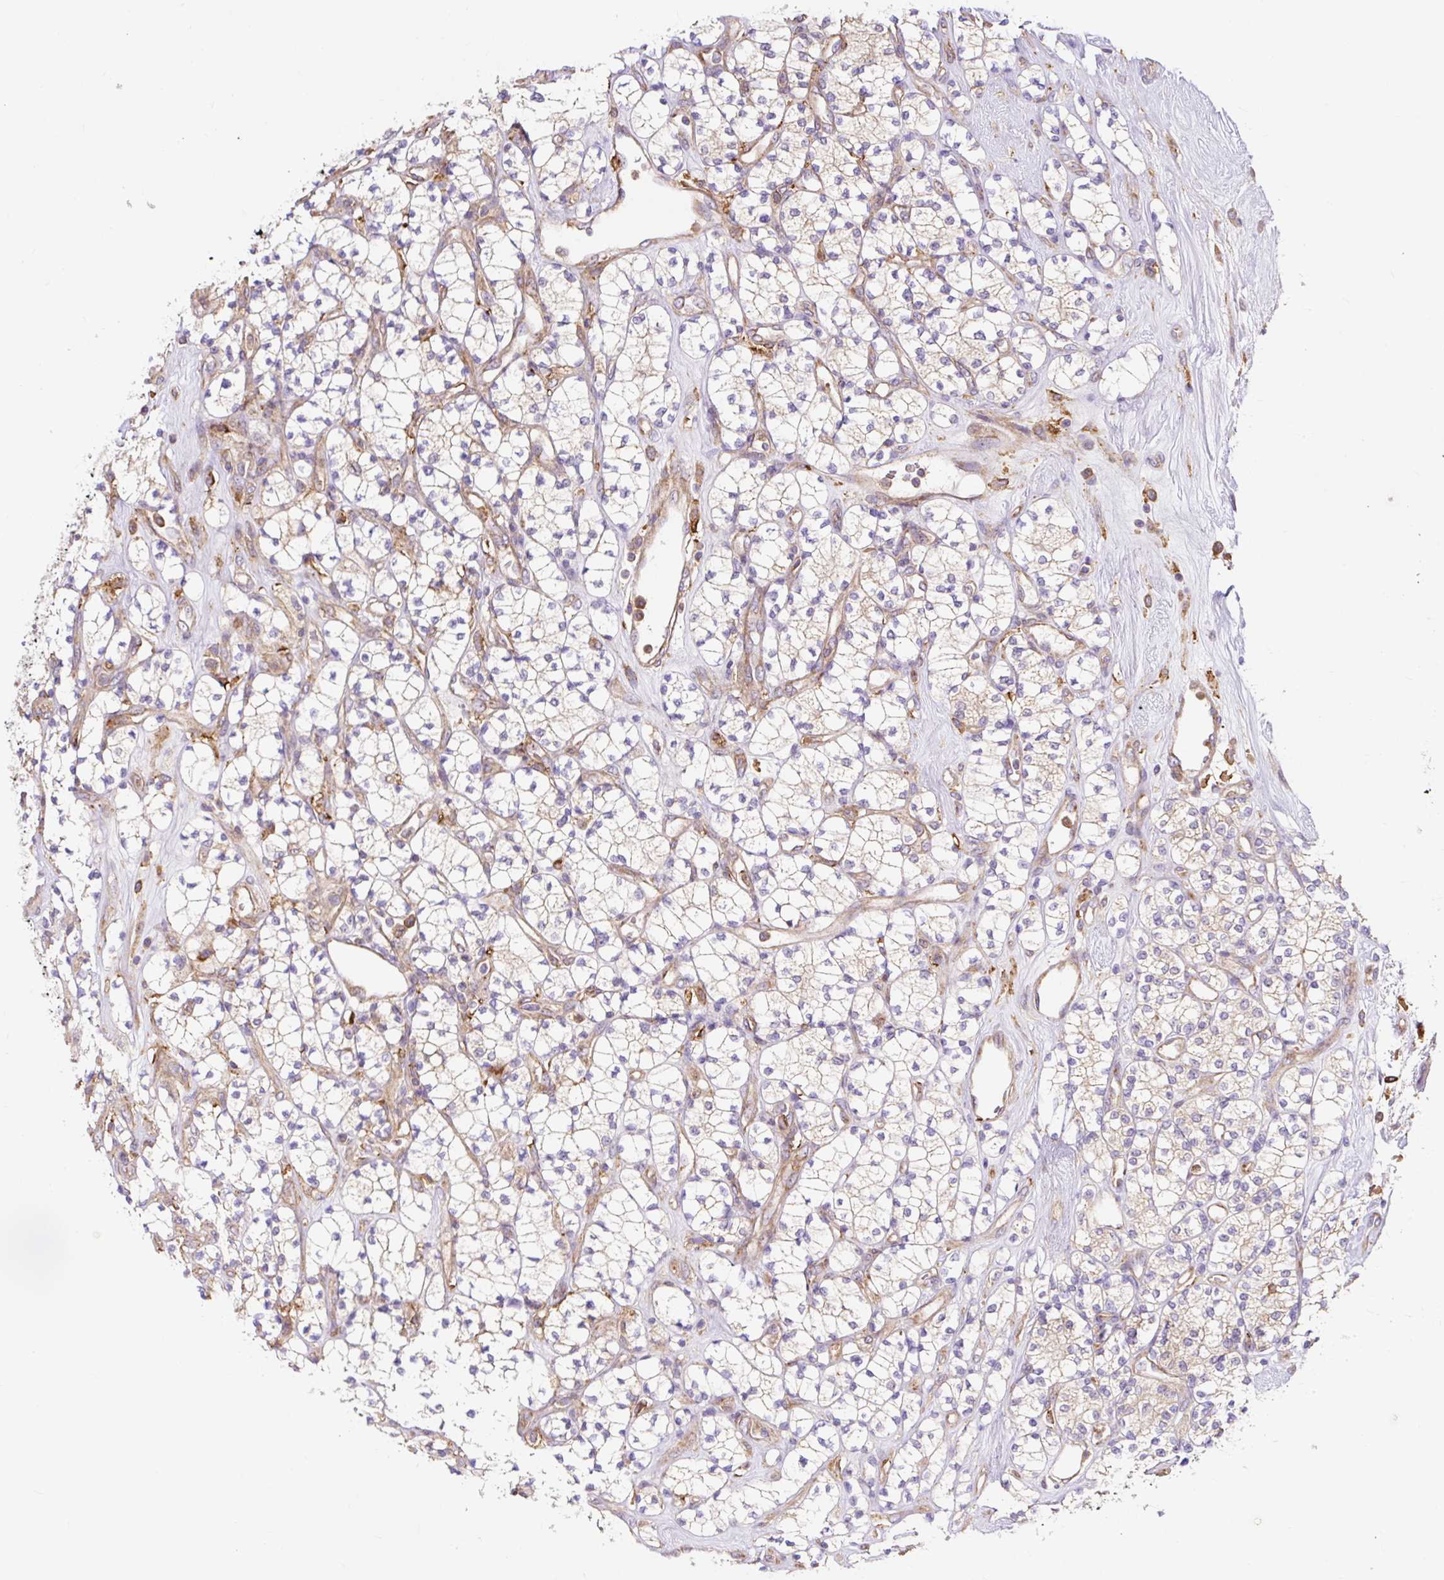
{"staining": {"intensity": "weak", "quantity": ">75%", "location": "cytoplasmic/membranous"}, "tissue": "renal cancer", "cell_type": "Tumor cells", "image_type": "cancer", "snomed": [{"axis": "morphology", "description": "Adenocarcinoma, NOS"}, {"axis": "topography", "description": "Kidney"}], "caption": "Weak cytoplasmic/membranous staining for a protein is identified in about >75% of tumor cells of renal cancer (adenocarcinoma) using IHC.", "gene": "TRIAP1", "patient": {"sex": "male", "age": 77}}